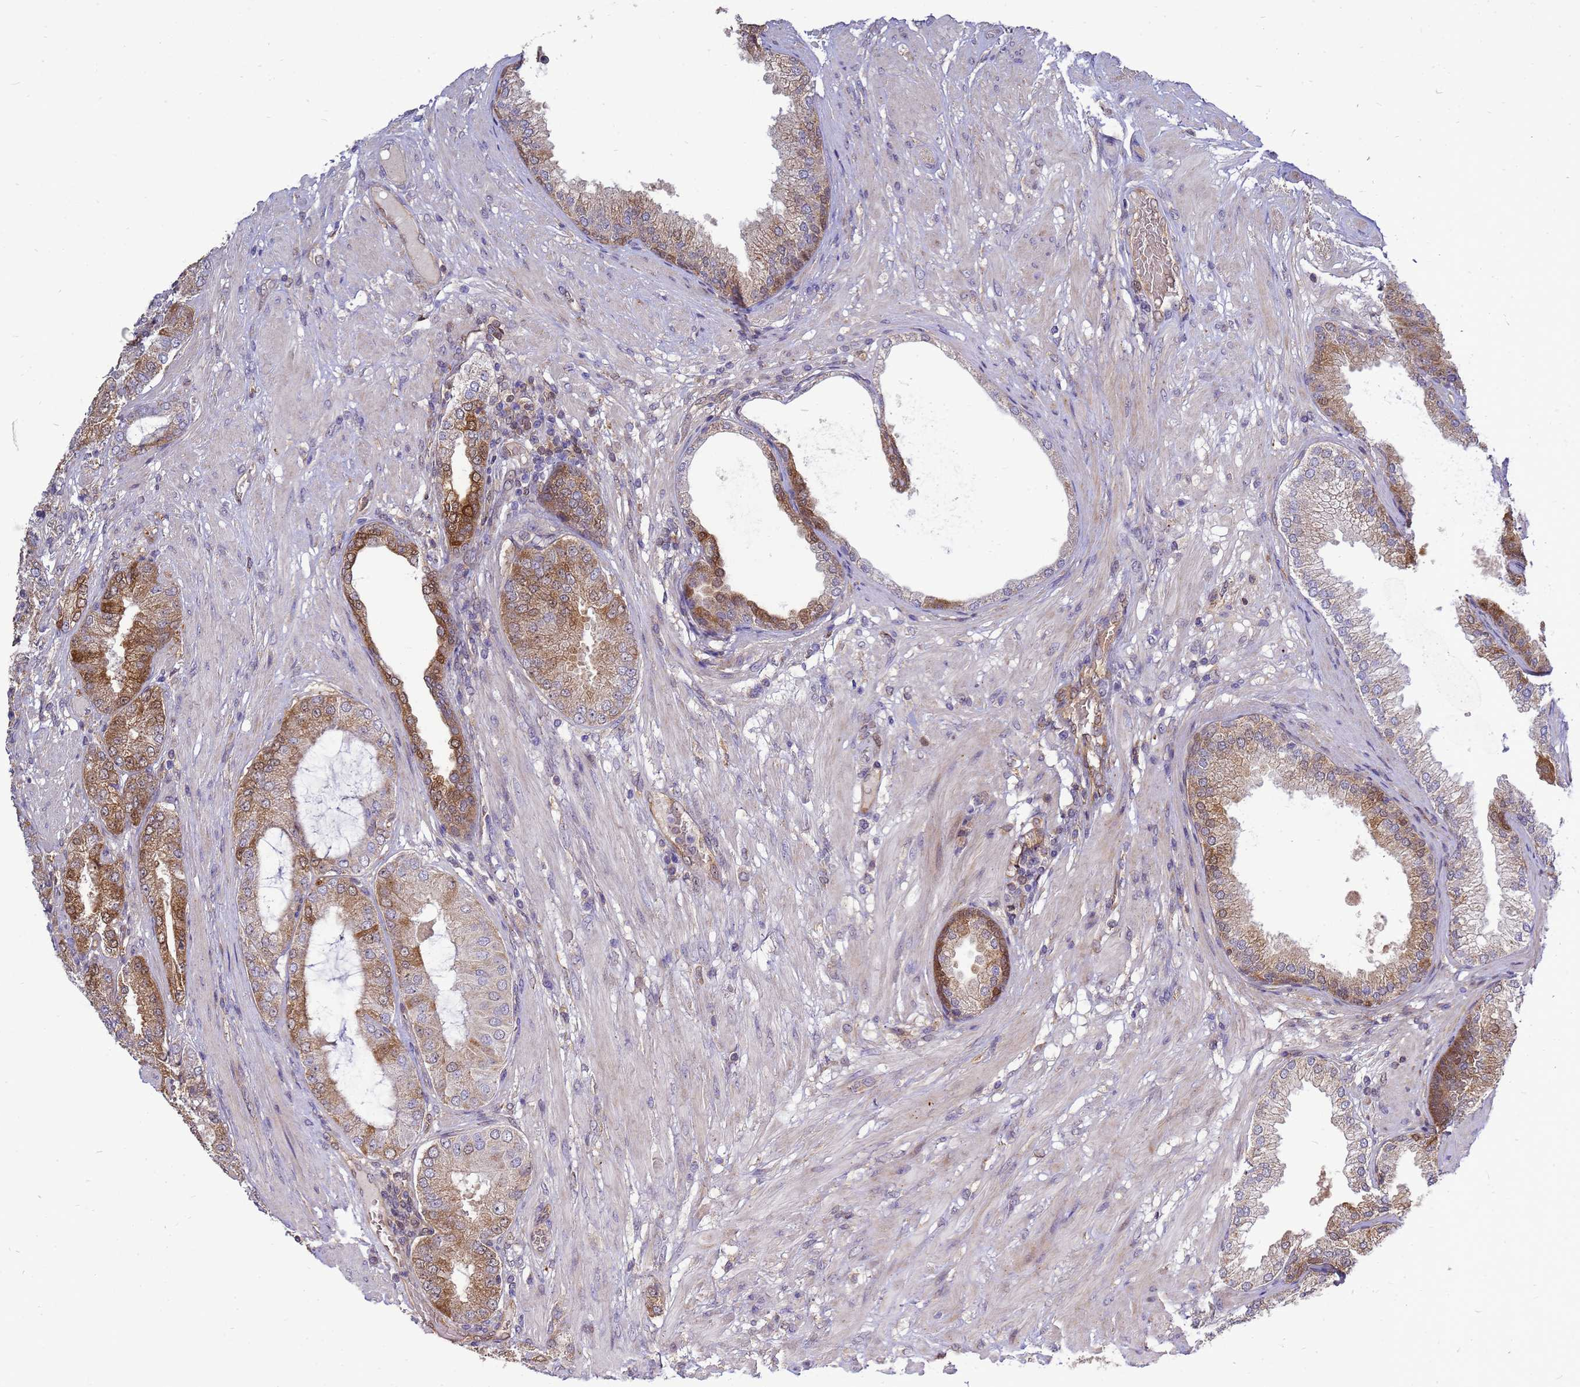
{"staining": {"intensity": "strong", "quantity": ">75%", "location": "cytoplasmic/membranous,nuclear"}, "tissue": "prostate cancer", "cell_type": "Tumor cells", "image_type": "cancer", "snomed": [{"axis": "morphology", "description": "Adenocarcinoma, High grade"}, {"axis": "topography", "description": "Prostate"}], "caption": "There is high levels of strong cytoplasmic/membranous and nuclear staining in tumor cells of prostate cancer (high-grade adenocarcinoma), as demonstrated by immunohistochemical staining (brown color).", "gene": "EIF4EBP3", "patient": {"sex": "male", "age": 71}}